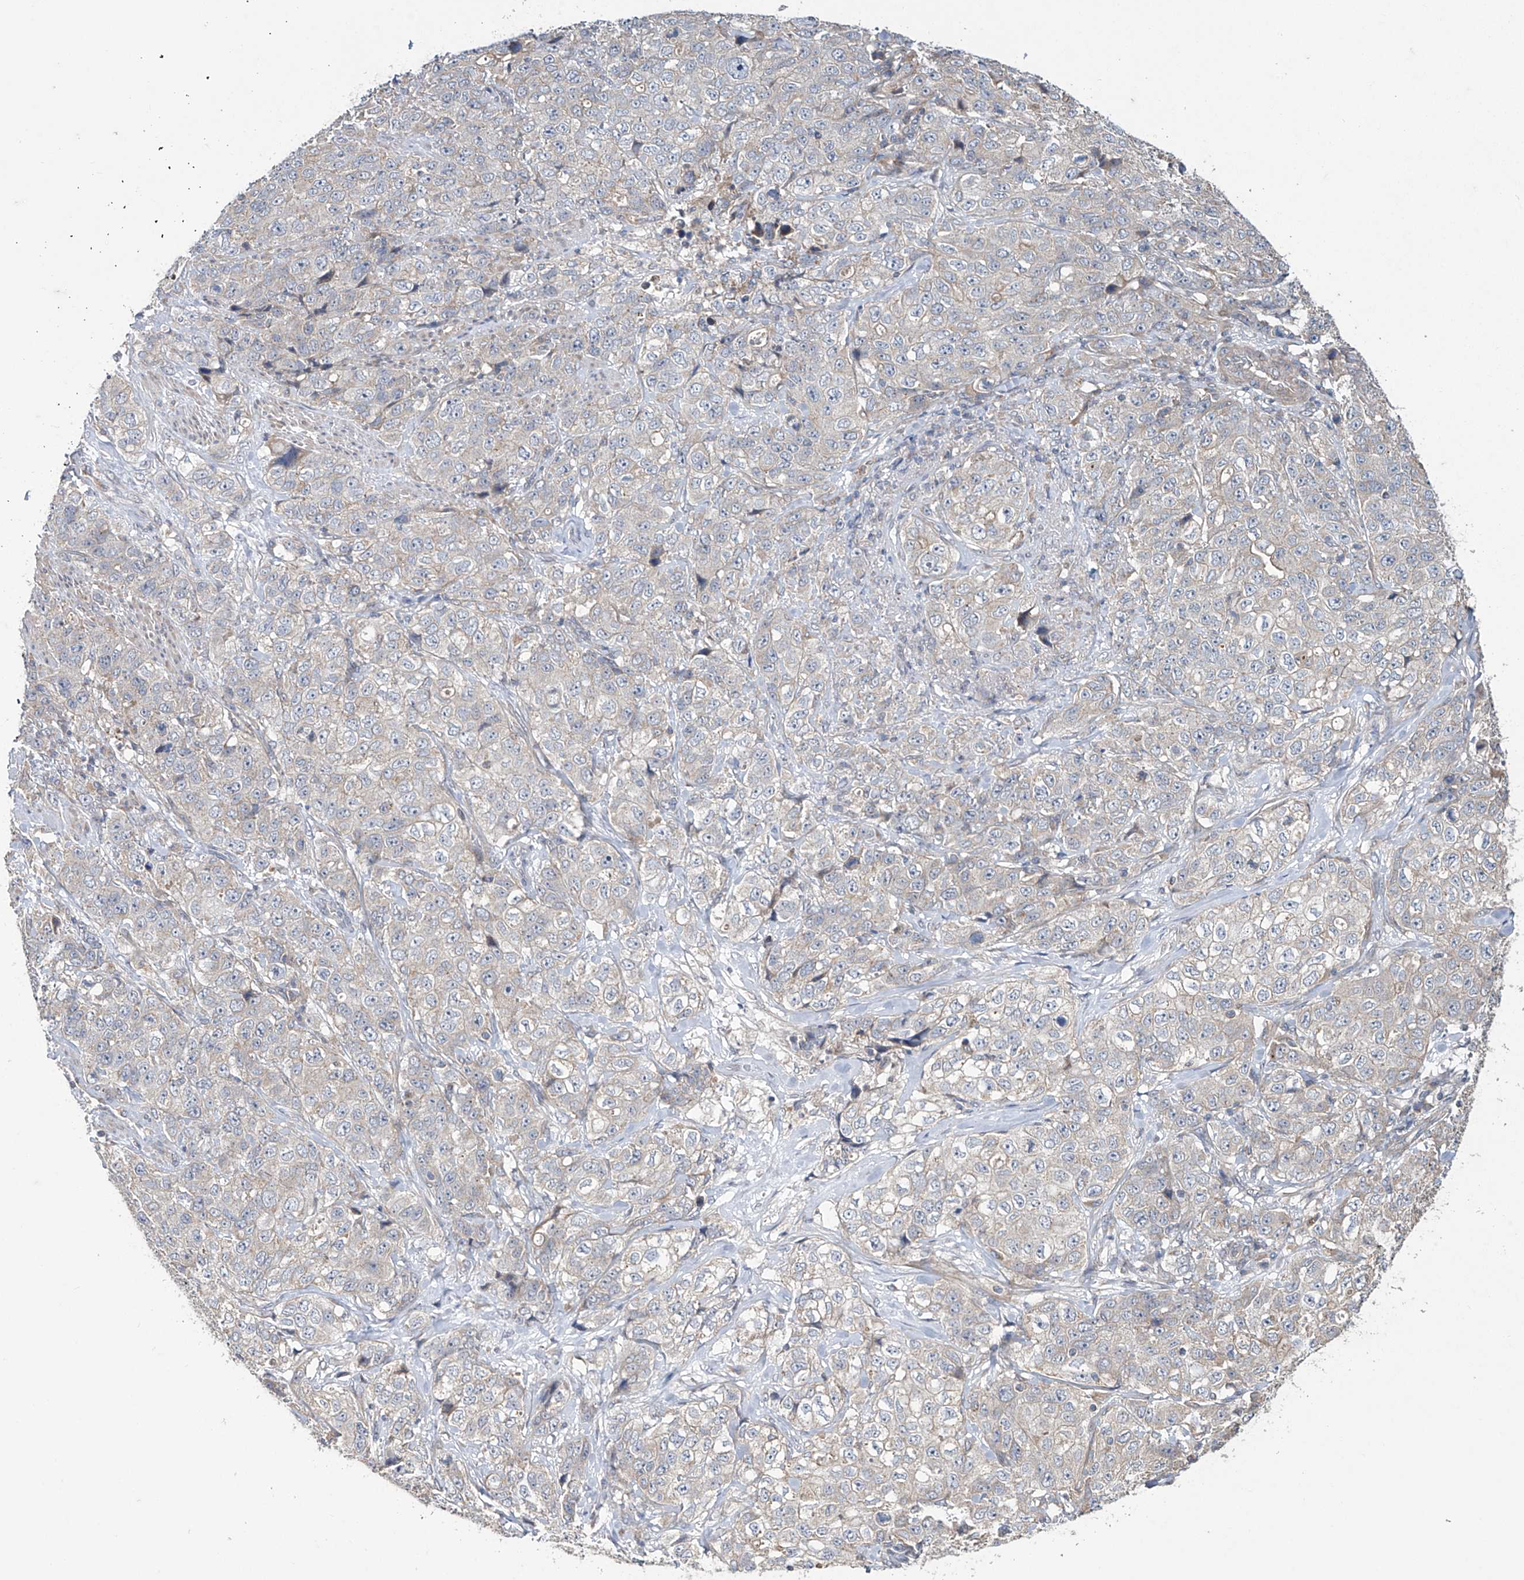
{"staining": {"intensity": "negative", "quantity": "none", "location": "none"}, "tissue": "stomach cancer", "cell_type": "Tumor cells", "image_type": "cancer", "snomed": [{"axis": "morphology", "description": "Adenocarcinoma, NOS"}, {"axis": "topography", "description": "Stomach"}], "caption": "This photomicrograph is of stomach cancer (adenocarcinoma) stained with IHC to label a protein in brown with the nuclei are counter-stained blue. There is no expression in tumor cells.", "gene": "TRIM60", "patient": {"sex": "male", "age": 48}}